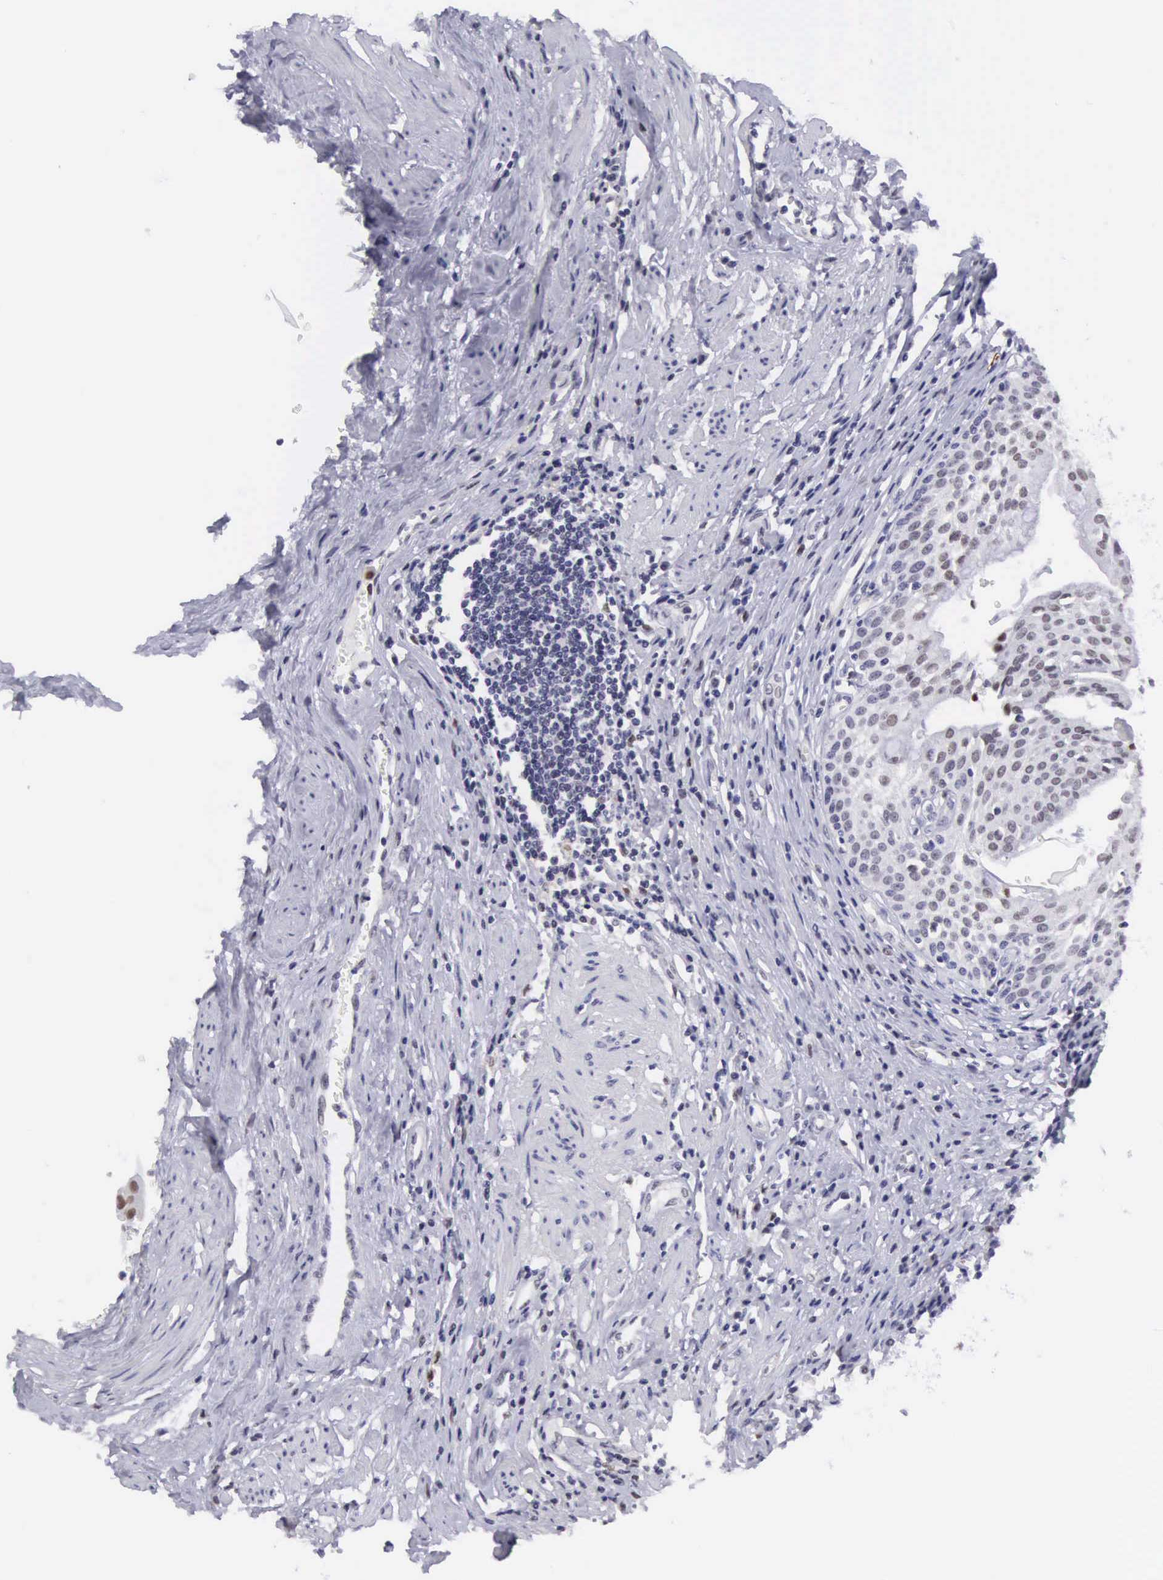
{"staining": {"intensity": "weak", "quantity": "25%-75%", "location": "nuclear"}, "tissue": "urinary bladder", "cell_type": "Urothelial cells", "image_type": "normal", "snomed": [{"axis": "morphology", "description": "Normal tissue, NOS"}, {"axis": "topography", "description": "Urinary bladder"}], "caption": "The histopathology image exhibits staining of unremarkable urinary bladder, revealing weak nuclear protein positivity (brown color) within urothelial cells. The protein is shown in brown color, while the nuclei are stained blue.", "gene": "ETV6", "patient": {"sex": "female", "age": 39}}